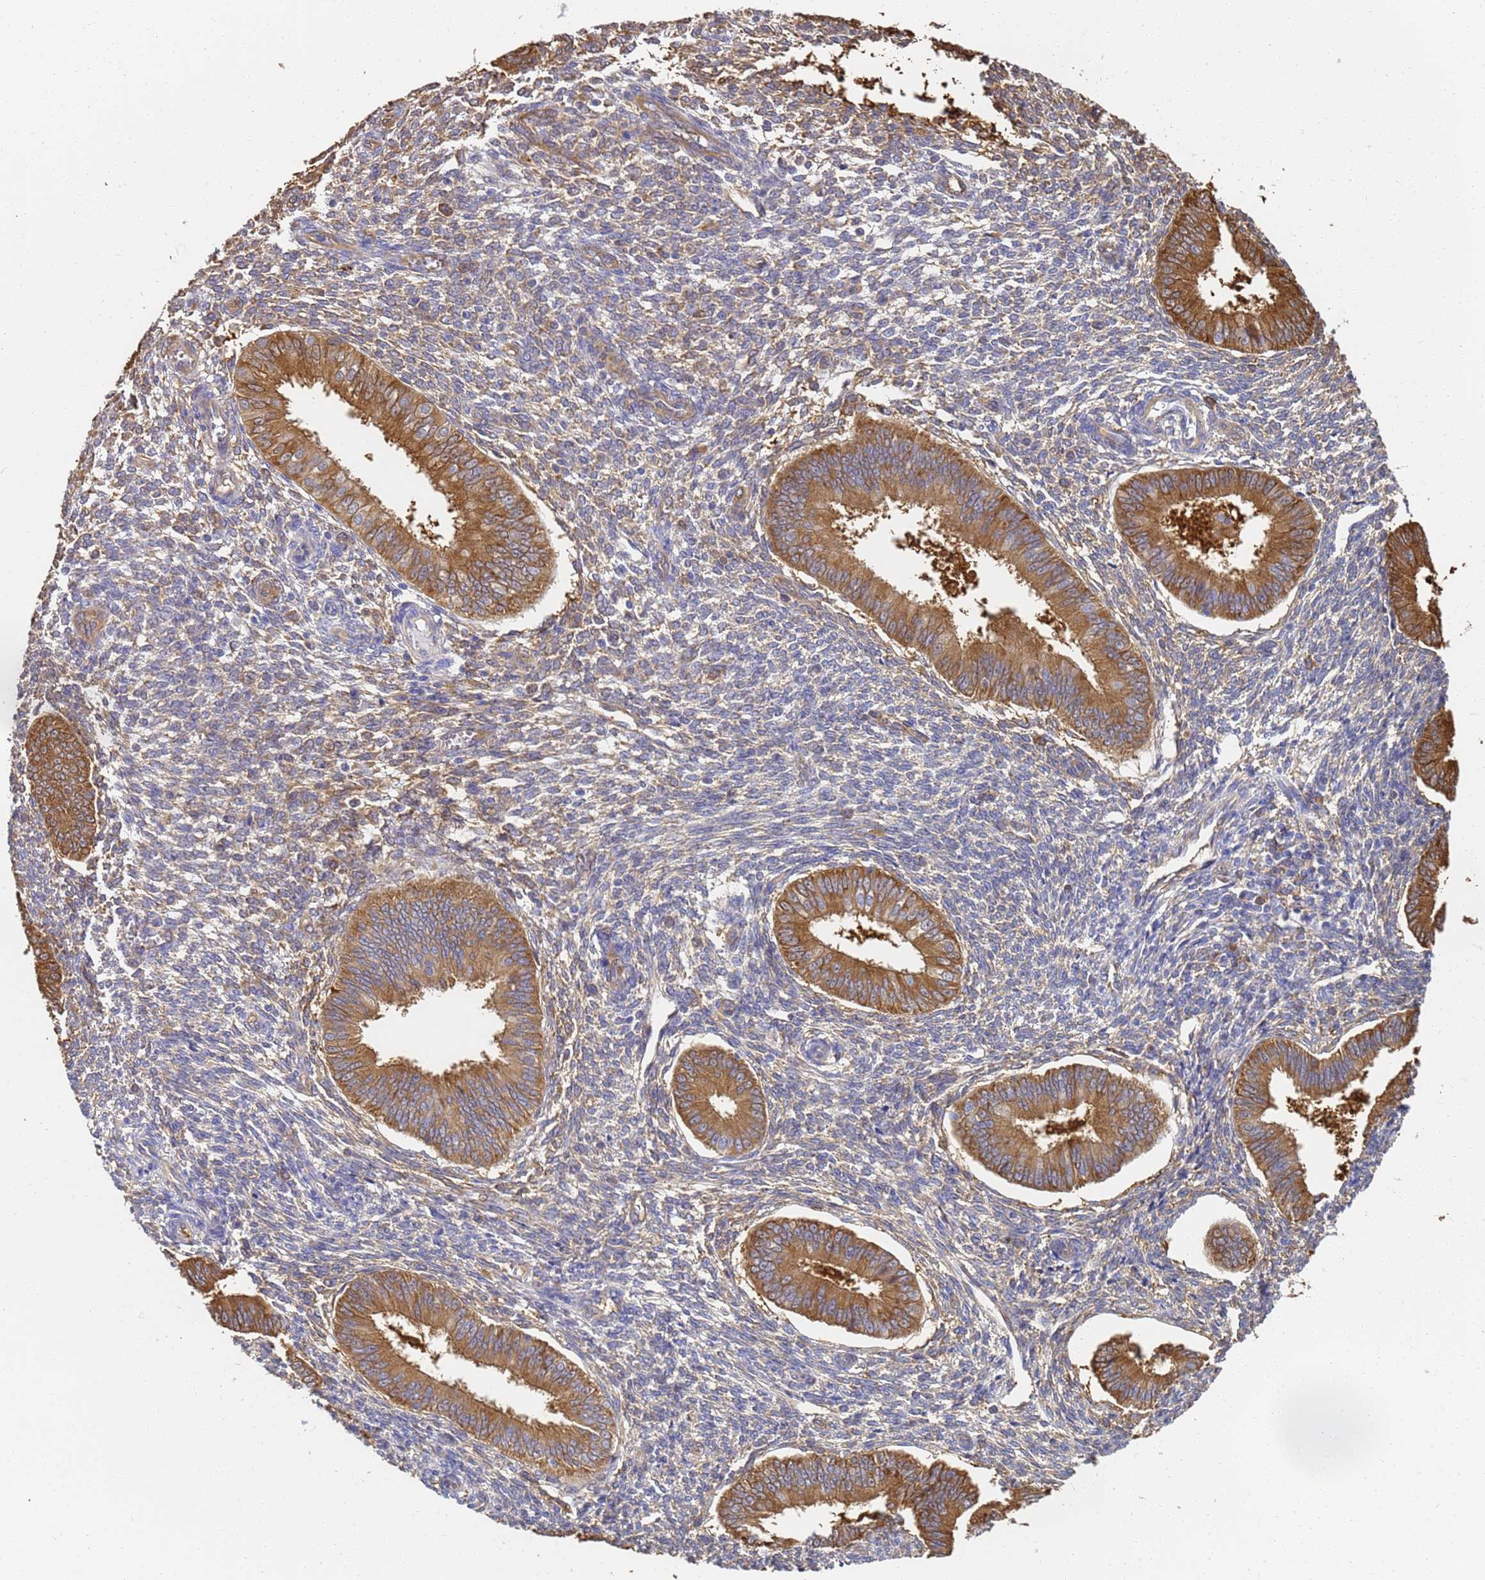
{"staining": {"intensity": "moderate", "quantity": "25%-75%", "location": "cytoplasmic/membranous"}, "tissue": "endometrium", "cell_type": "Cells in endometrial stroma", "image_type": "normal", "snomed": [{"axis": "morphology", "description": "Normal tissue, NOS"}, {"axis": "topography", "description": "Uterus"}, {"axis": "topography", "description": "Endometrium"}], "caption": "Immunohistochemical staining of normal endometrium shows moderate cytoplasmic/membranous protein expression in about 25%-75% of cells in endometrial stroma.", "gene": "NME1", "patient": {"sex": "female", "age": 48}}